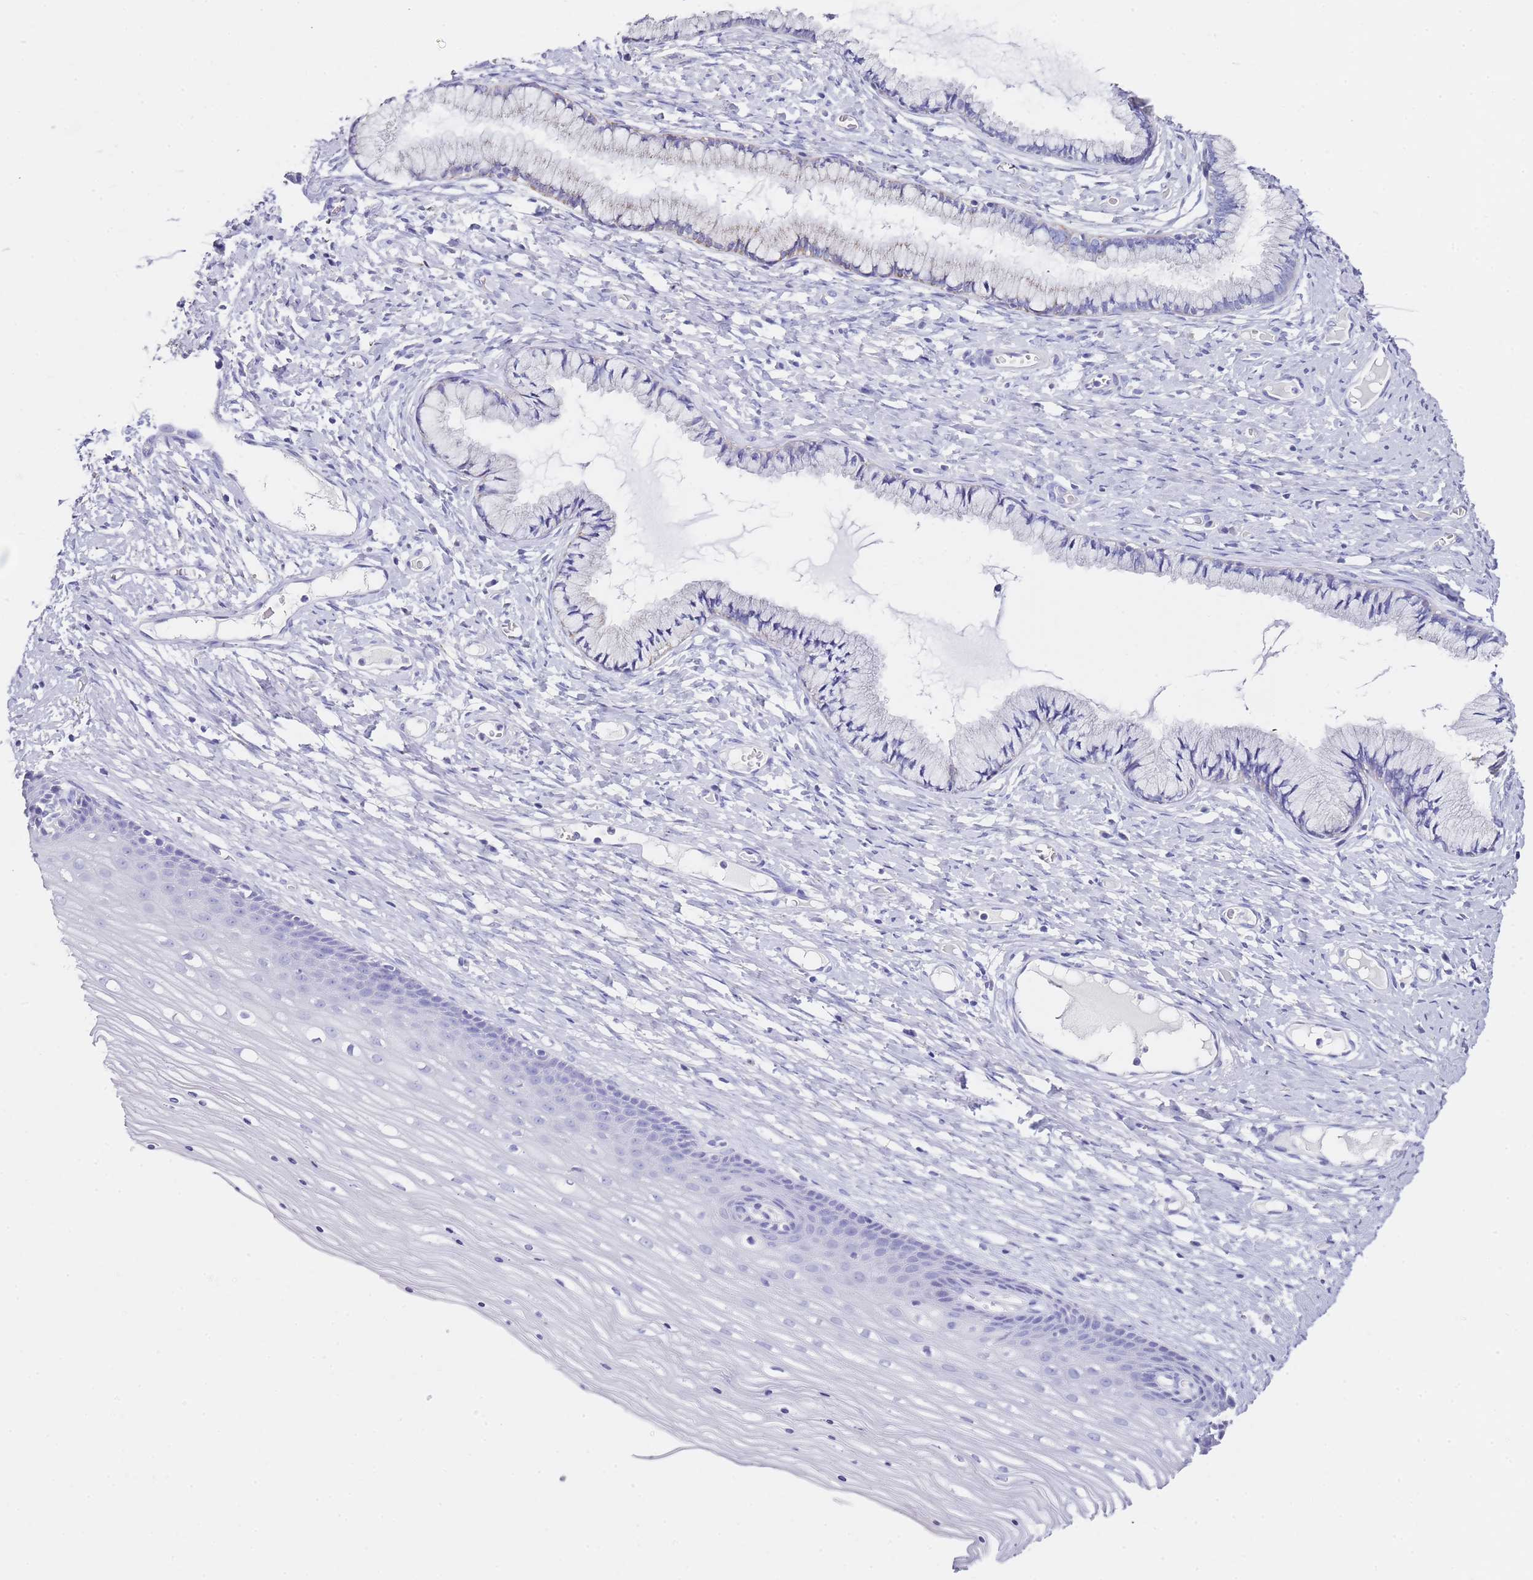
{"staining": {"intensity": "negative", "quantity": "none", "location": "none"}, "tissue": "cervix", "cell_type": "Glandular cells", "image_type": "normal", "snomed": [{"axis": "morphology", "description": "Normal tissue, NOS"}, {"axis": "topography", "description": "Cervix"}], "caption": "Histopathology image shows no significant protein positivity in glandular cells of unremarkable cervix. The staining was performed using DAB to visualize the protein expression in brown, while the nuclei were stained in blue with hematoxylin (Magnification: 20x).", "gene": "PTBP2", "patient": {"sex": "female", "age": 42}}